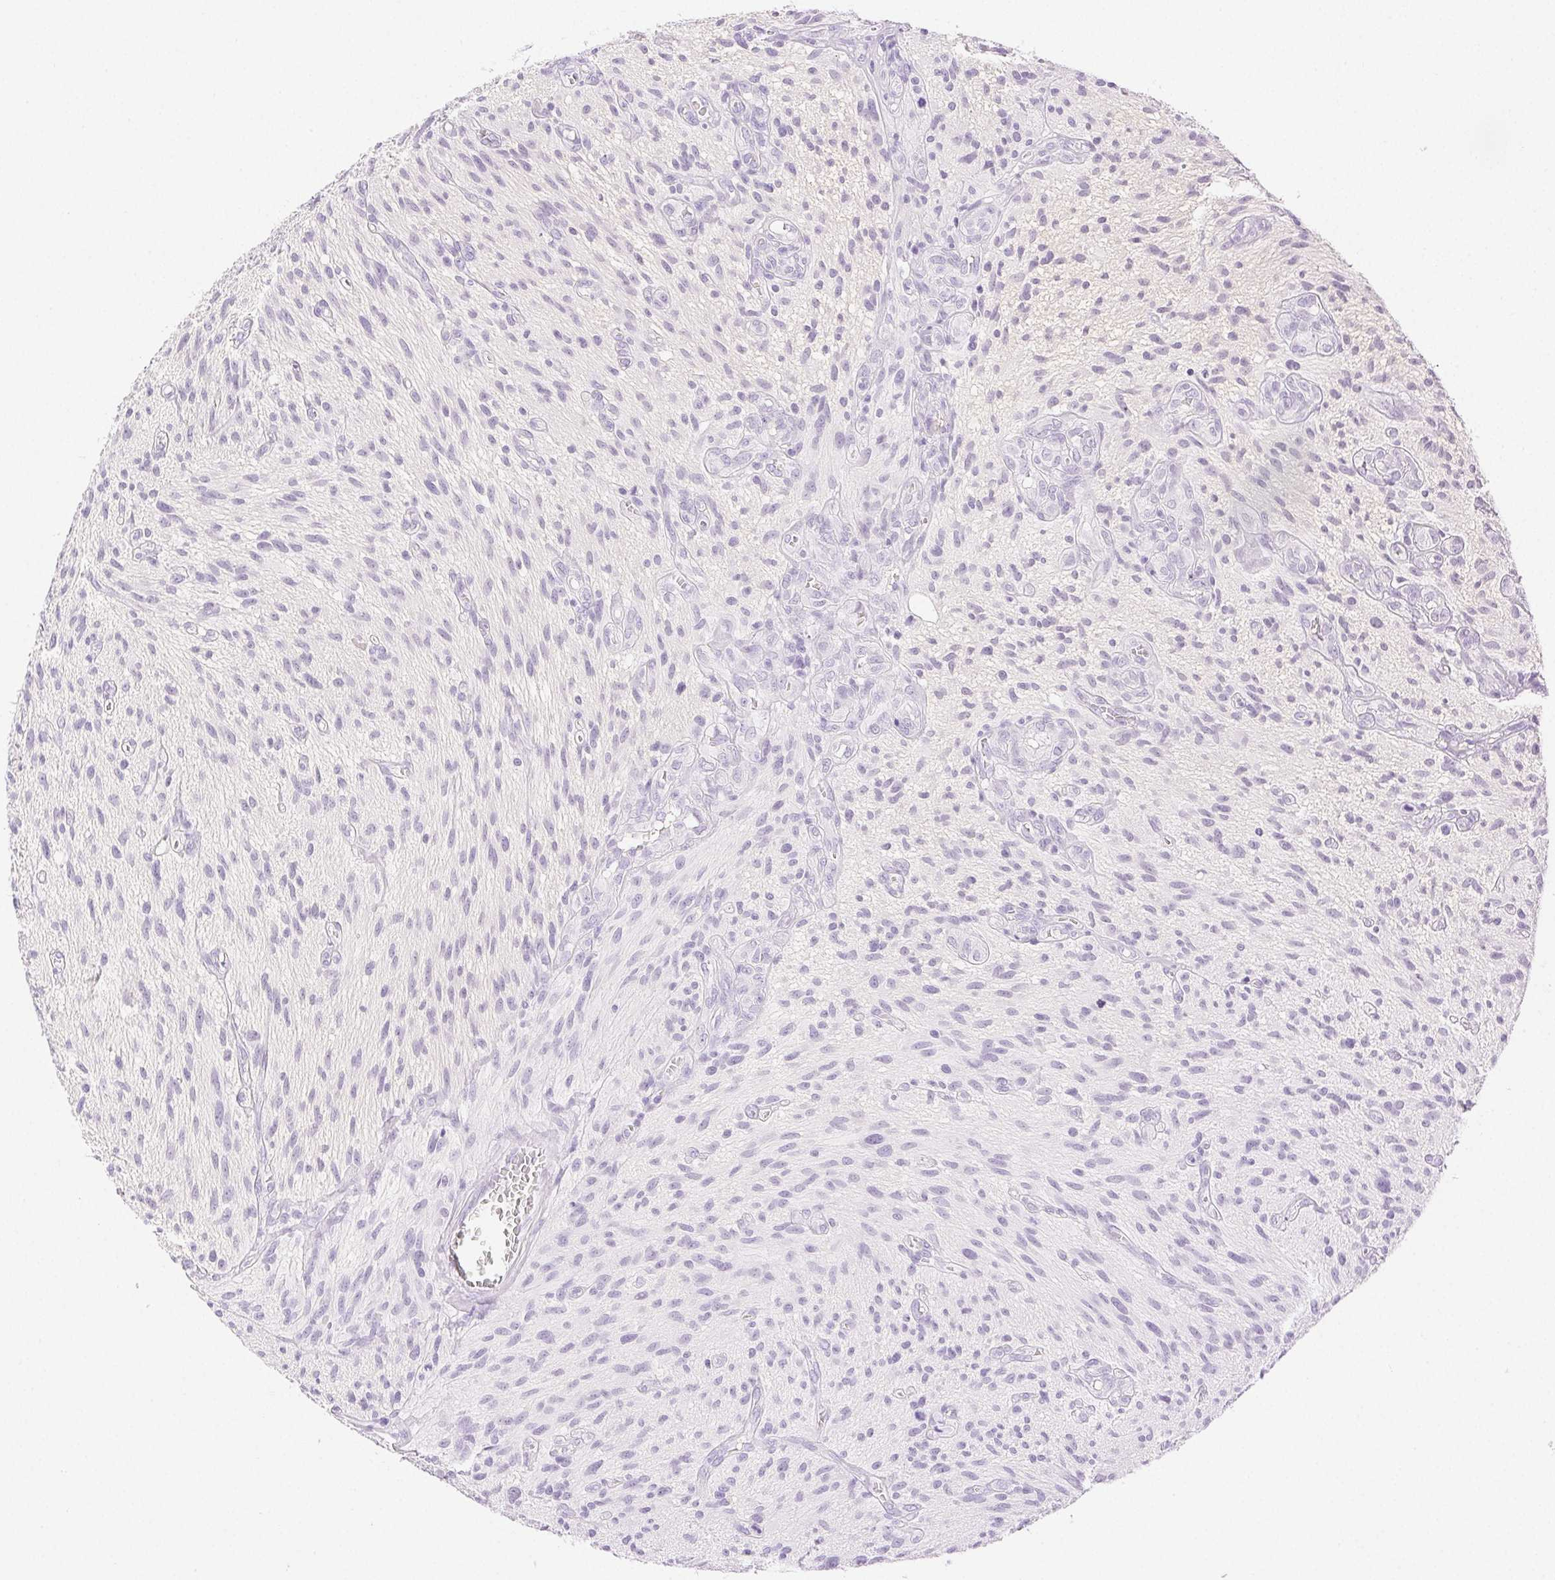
{"staining": {"intensity": "negative", "quantity": "none", "location": "none"}, "tissue": "glioma", "cell_type": "Tumor cells", "image_type": "cancer", "snomed": [{"axis": "morphology", "description": "Glioma, malignant, High grade"}, {"axis": "topography", "description": "Brain"}], "caption": "A histopathology image of human malignant glioma (high-grade) is negative for staining in tumor cells.", "gene": "SPACA4", "patient": {"sex": "male", "age": 75}}